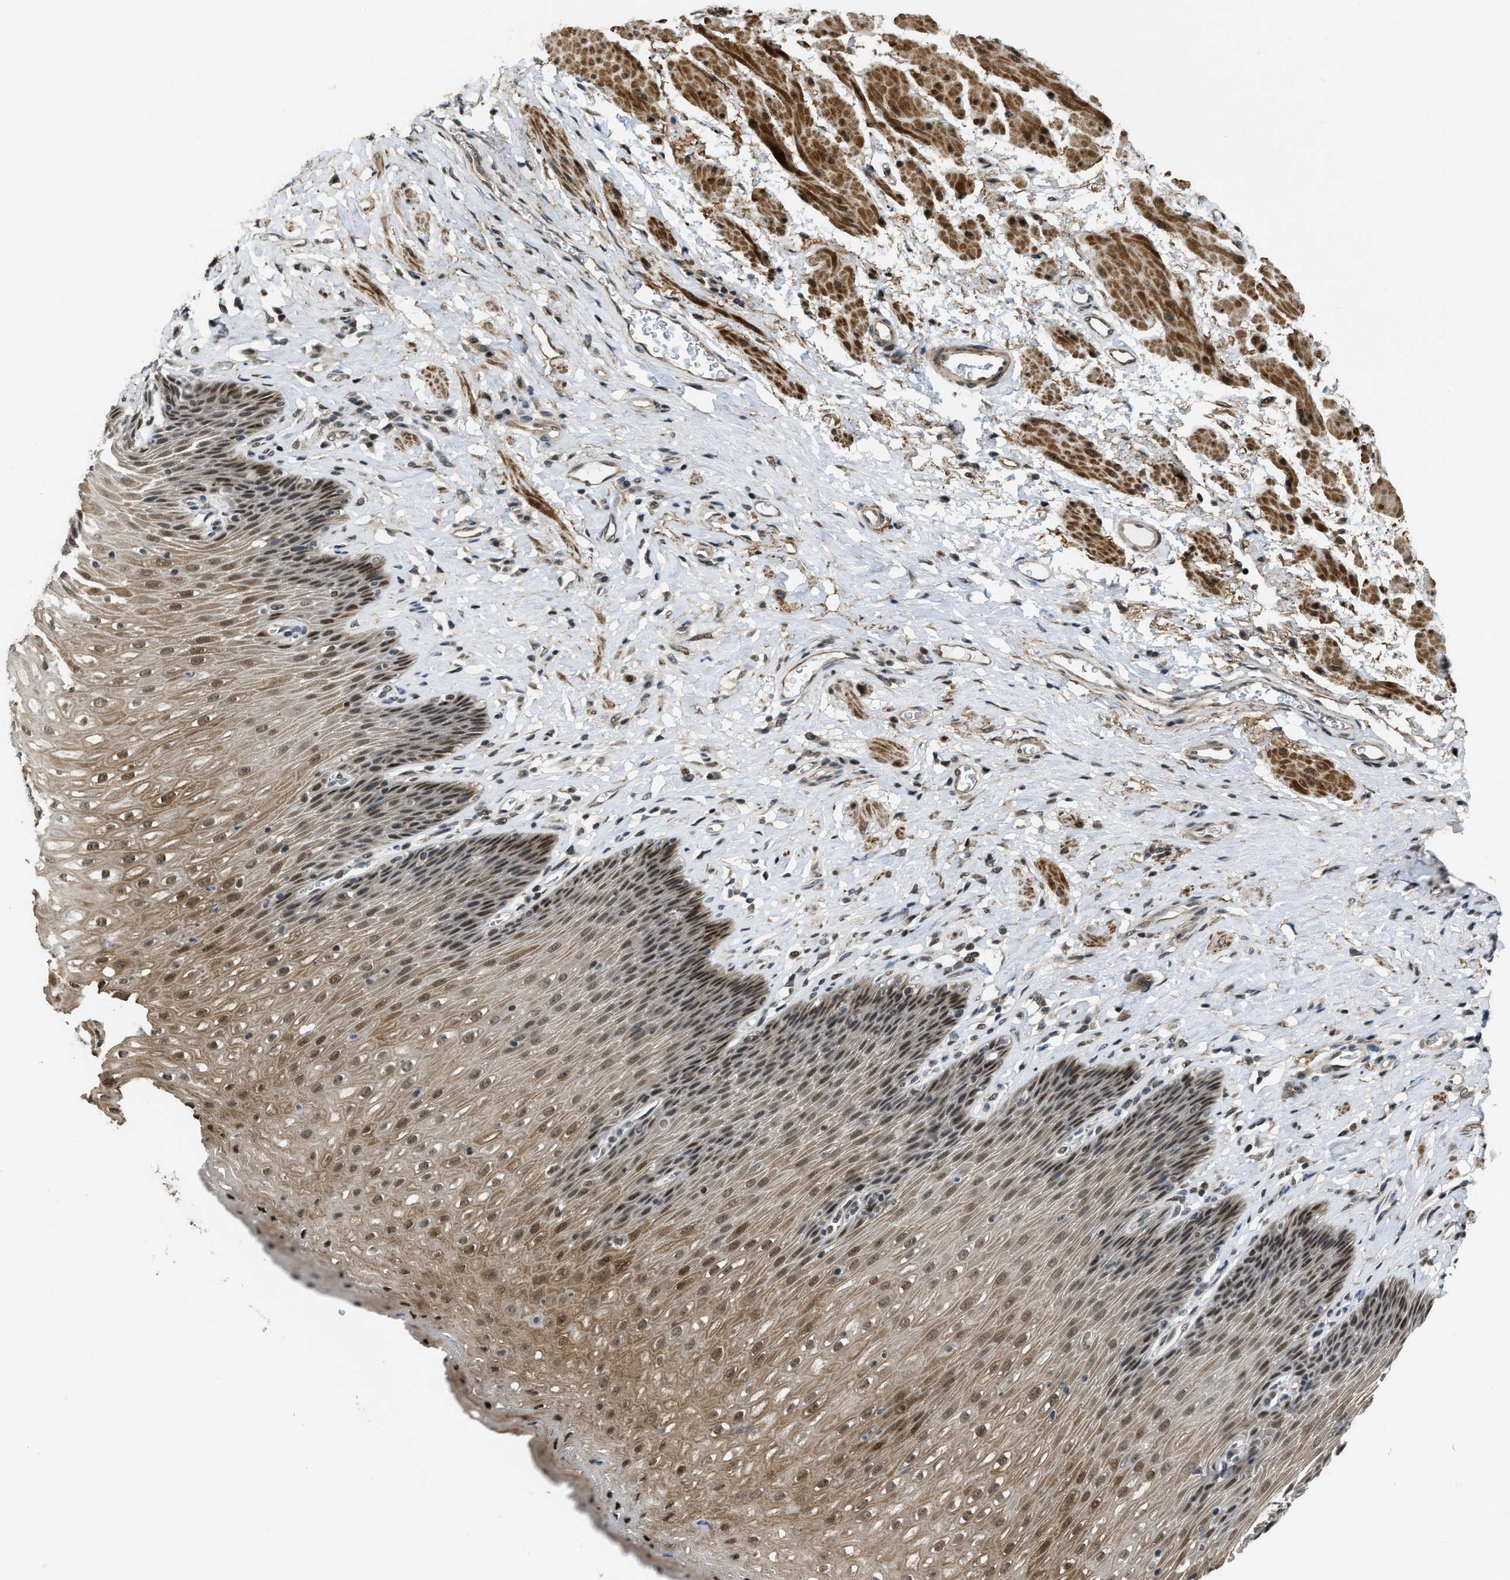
{"staining": {"intensity": "moderate", "quantity": ">75%", "location": "cytoplasmic/membranous,nuclear"}, "tissue": "esophagus", "cell_type": "Squamous epithelial cells", "image_type": "normal", "snomed": [{"axis": "morphology", "description": "Normal tissue, NOS"}, {"axis": "topography", "description": "Esophagus"}], "caption": "Immunohistochemistry (IHC) image of unremarkable esophagus: esophagus stained using immunohistochemistry (IHC) shows medium levels of moderate protein expression localized specifically in the cytoplasmic/membranous,nuclear of squamous epithelial cells, appearing as a cytoplasmic/membranous,nuclear brown color.", "gene": "ZNF250", "patient": {"sex": "female", "age": 61}}